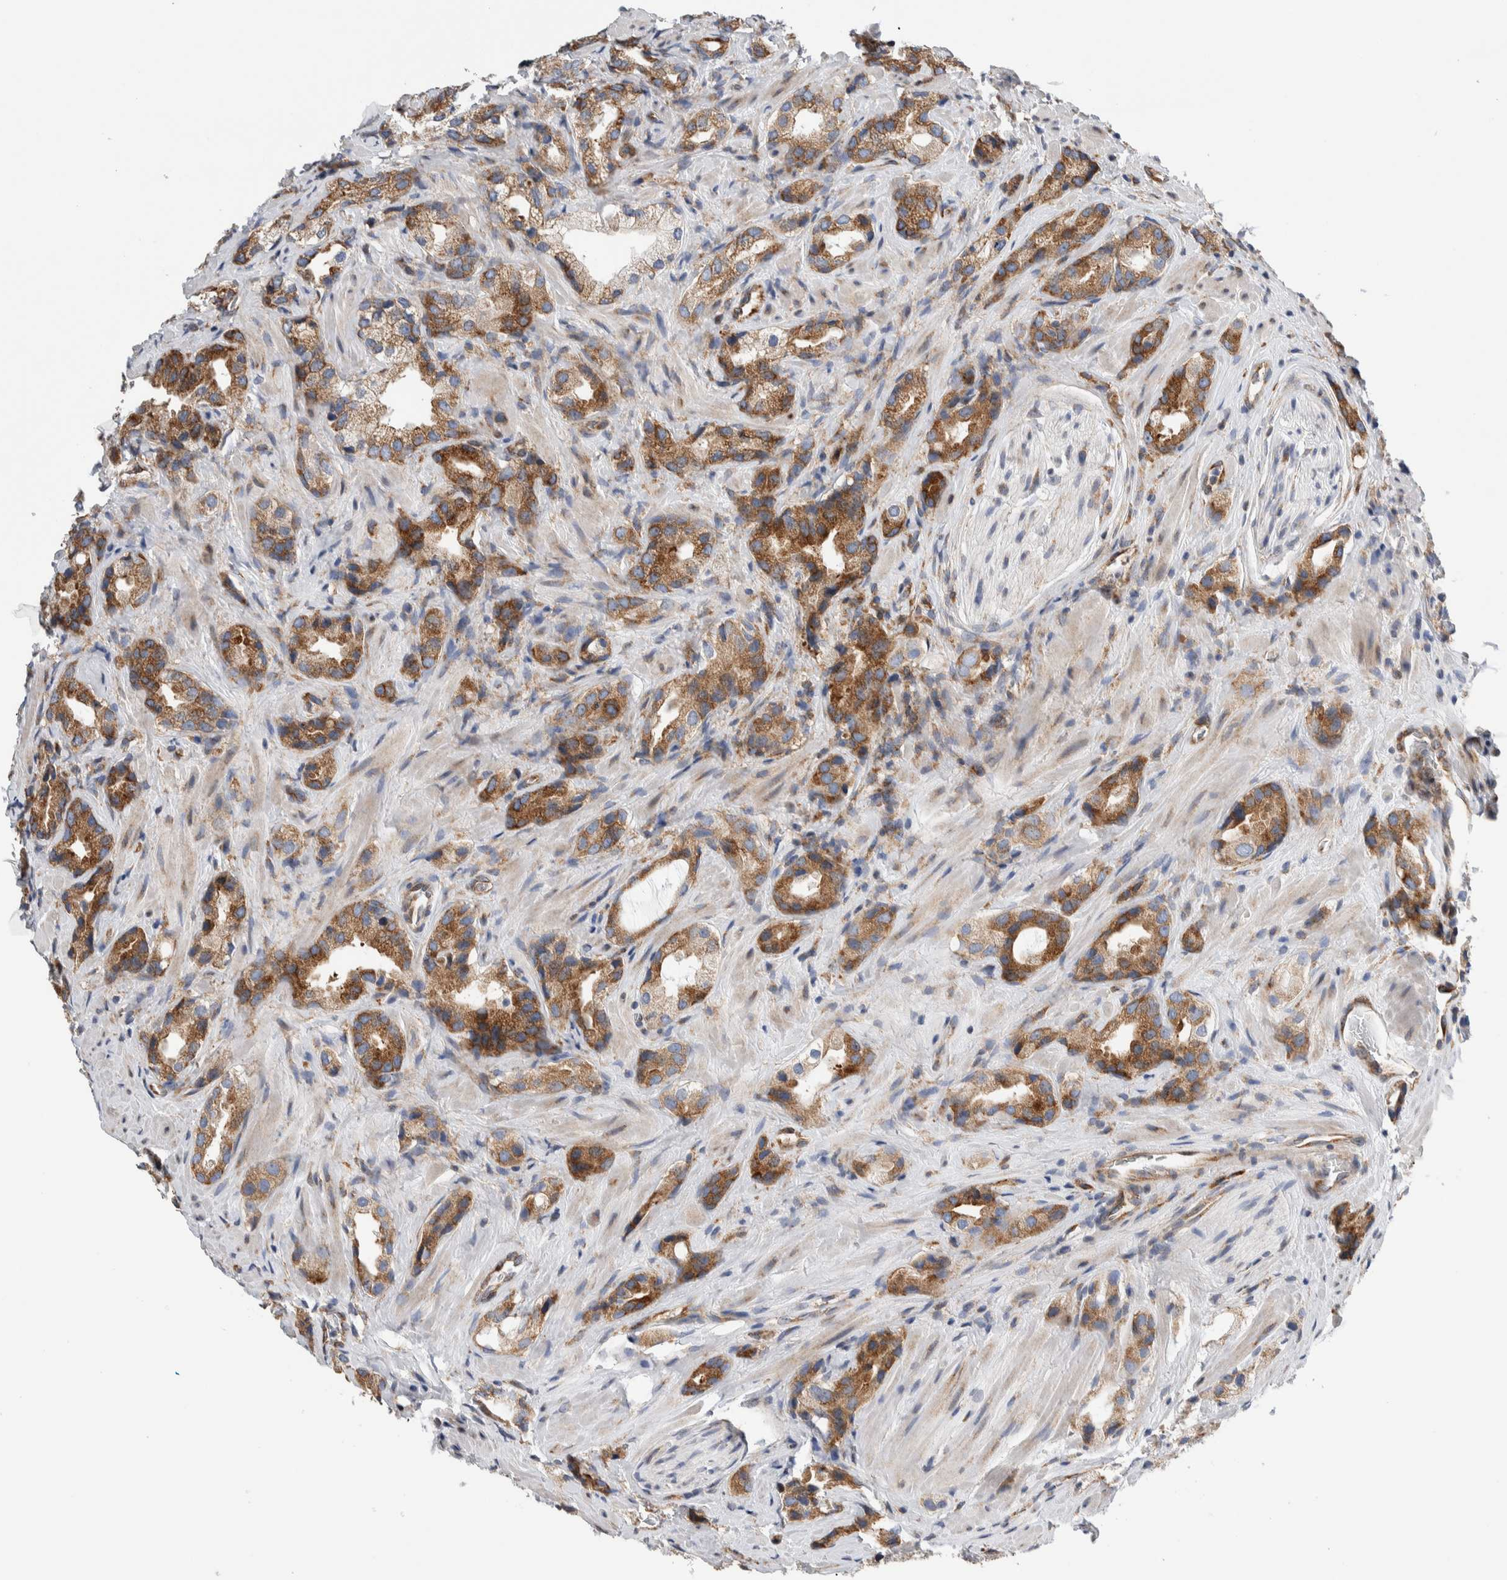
{"staining": {"intensity": "moderate", "quantity": ">75%", "location": "cytoplasmic/membranous"}, "tissue": "prostate cancer", "cell_type": "Tumor cells", "image_type": "cancer", "snomed": [{"axis": "morphology", "description": "Adenocarcinoma, High grade"}, {"axis": "topography", "description": "Prostate"}], "caption": "Protein staining exhibits moderate cytoplasmic/membranous expression in about >75% of tumor cells in prostate cancer.", "gene": "RACK1", "patient": {"sex": "male", "age": 63}}